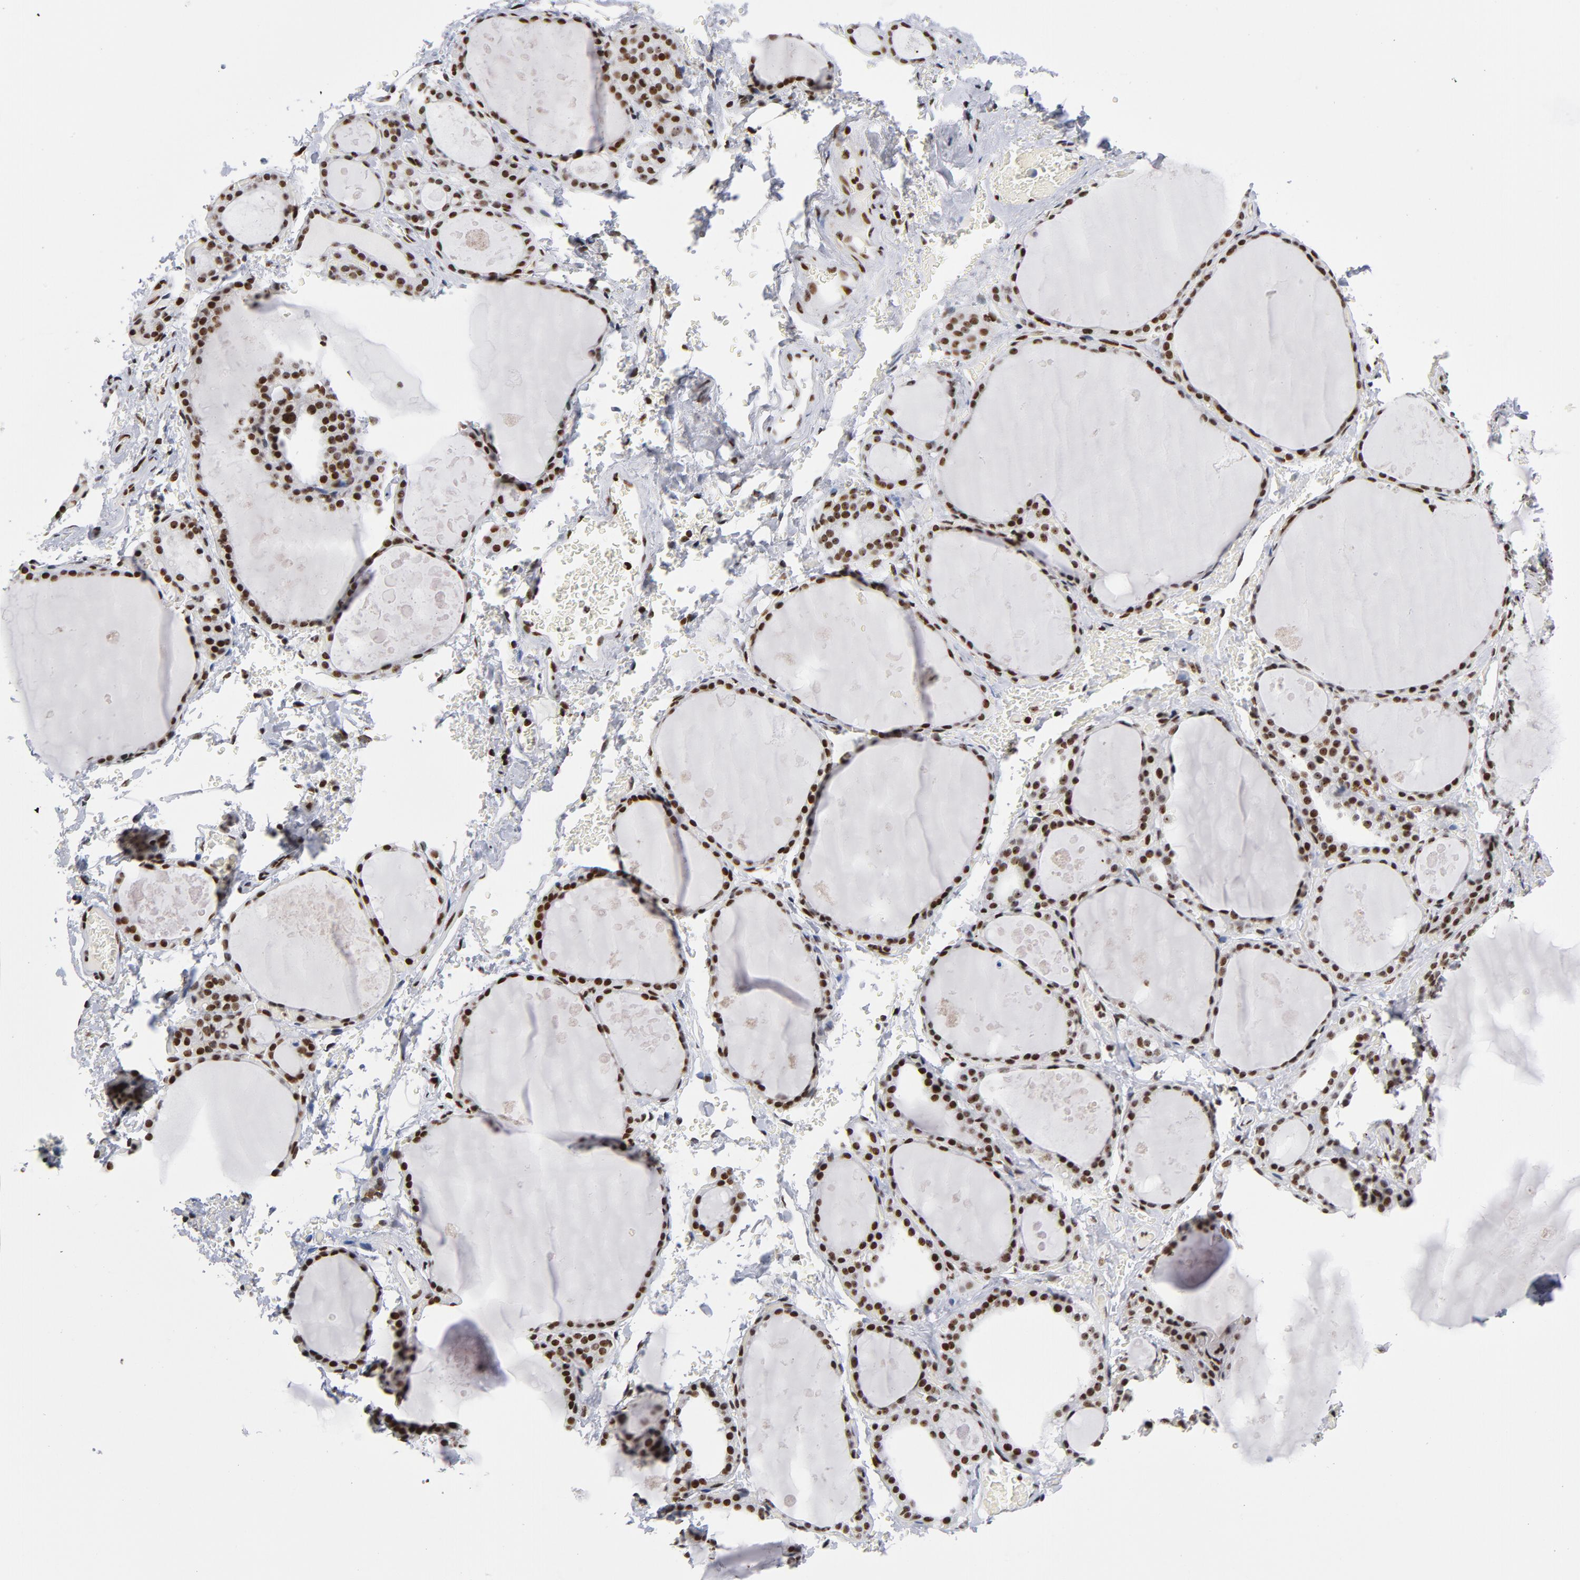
{"staining": {"intensity": "strong", "quantity": ">75%", "location": "nuclear"}, "tissue": "thyroid gland", "cell_type": "Glandular cells", "image_type": "normal", "snomed": [{"axis": "morphology", "description": "Normal tissue, NOS"}, {"axis": "topography", "description": "Thyroid gland"}], "caption": "A high-resolution photomicrograph shows IHC staining of normal thyroid gland, which demonstrates strong nuclear staining in about >75% of glandular cells.", "gene": "TOP2B", "patient": {"sex": "male", "age": 61}}